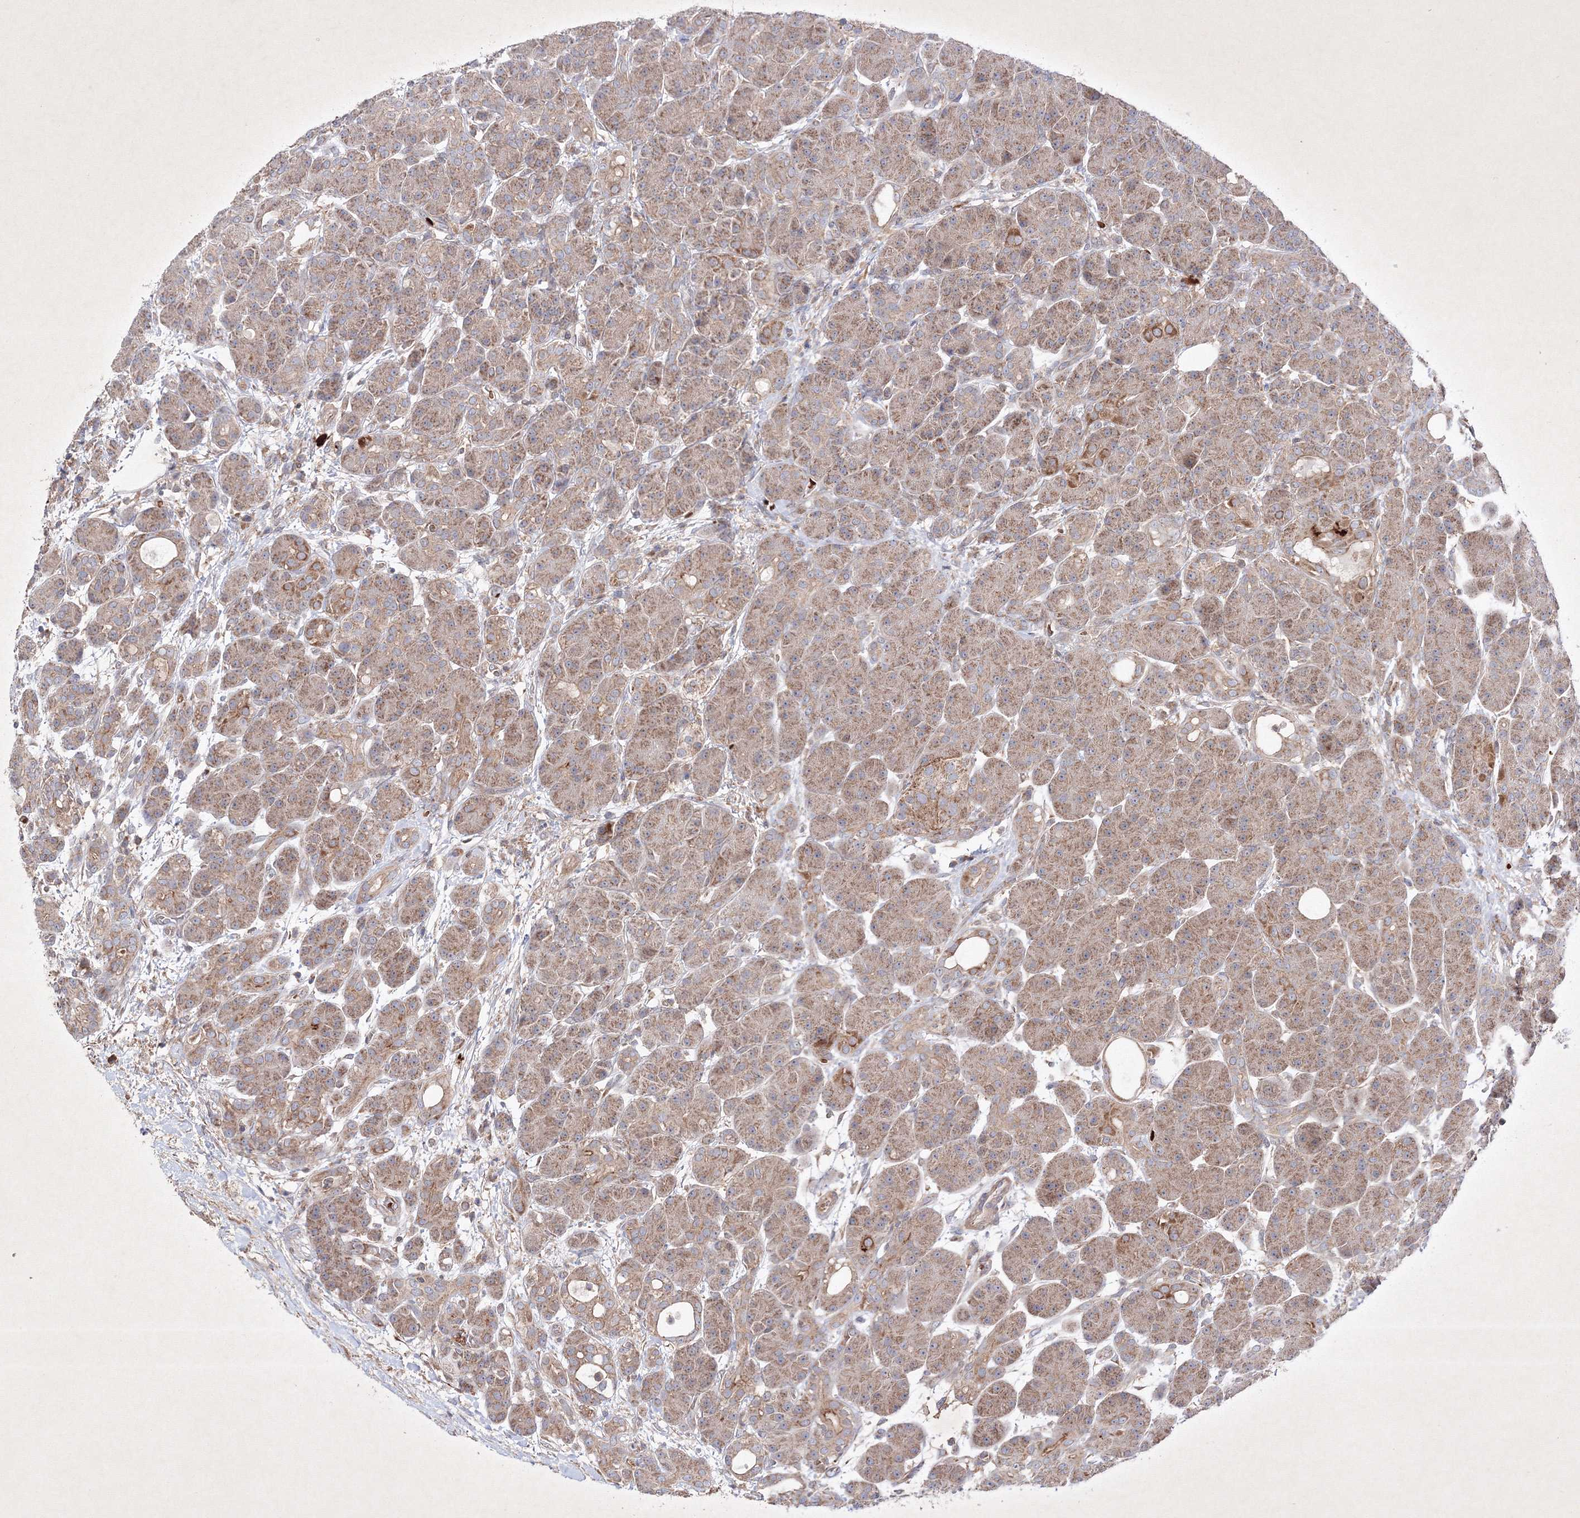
{"staining": {"intensity": "moderate", "quantity": ">75%", "location": "cytoplasmic/membranous"}, "tissue": "pancreas", "cell_type": "Exocrine glandular cells", "image_type": "normal", "snomed": [{"axis": "morphology", "description": "Normal tissue, NOS"}, {"axis": "topography", "description": "Pancreas"}], "caption": "Protein analysis of benign pancreas demonstrates moderate cytoplasmic/membranous expression in approximately >75% of exocrine glandular cells.", "gene": "OPA1", "patient": {"sex": "male", "age": 63}}